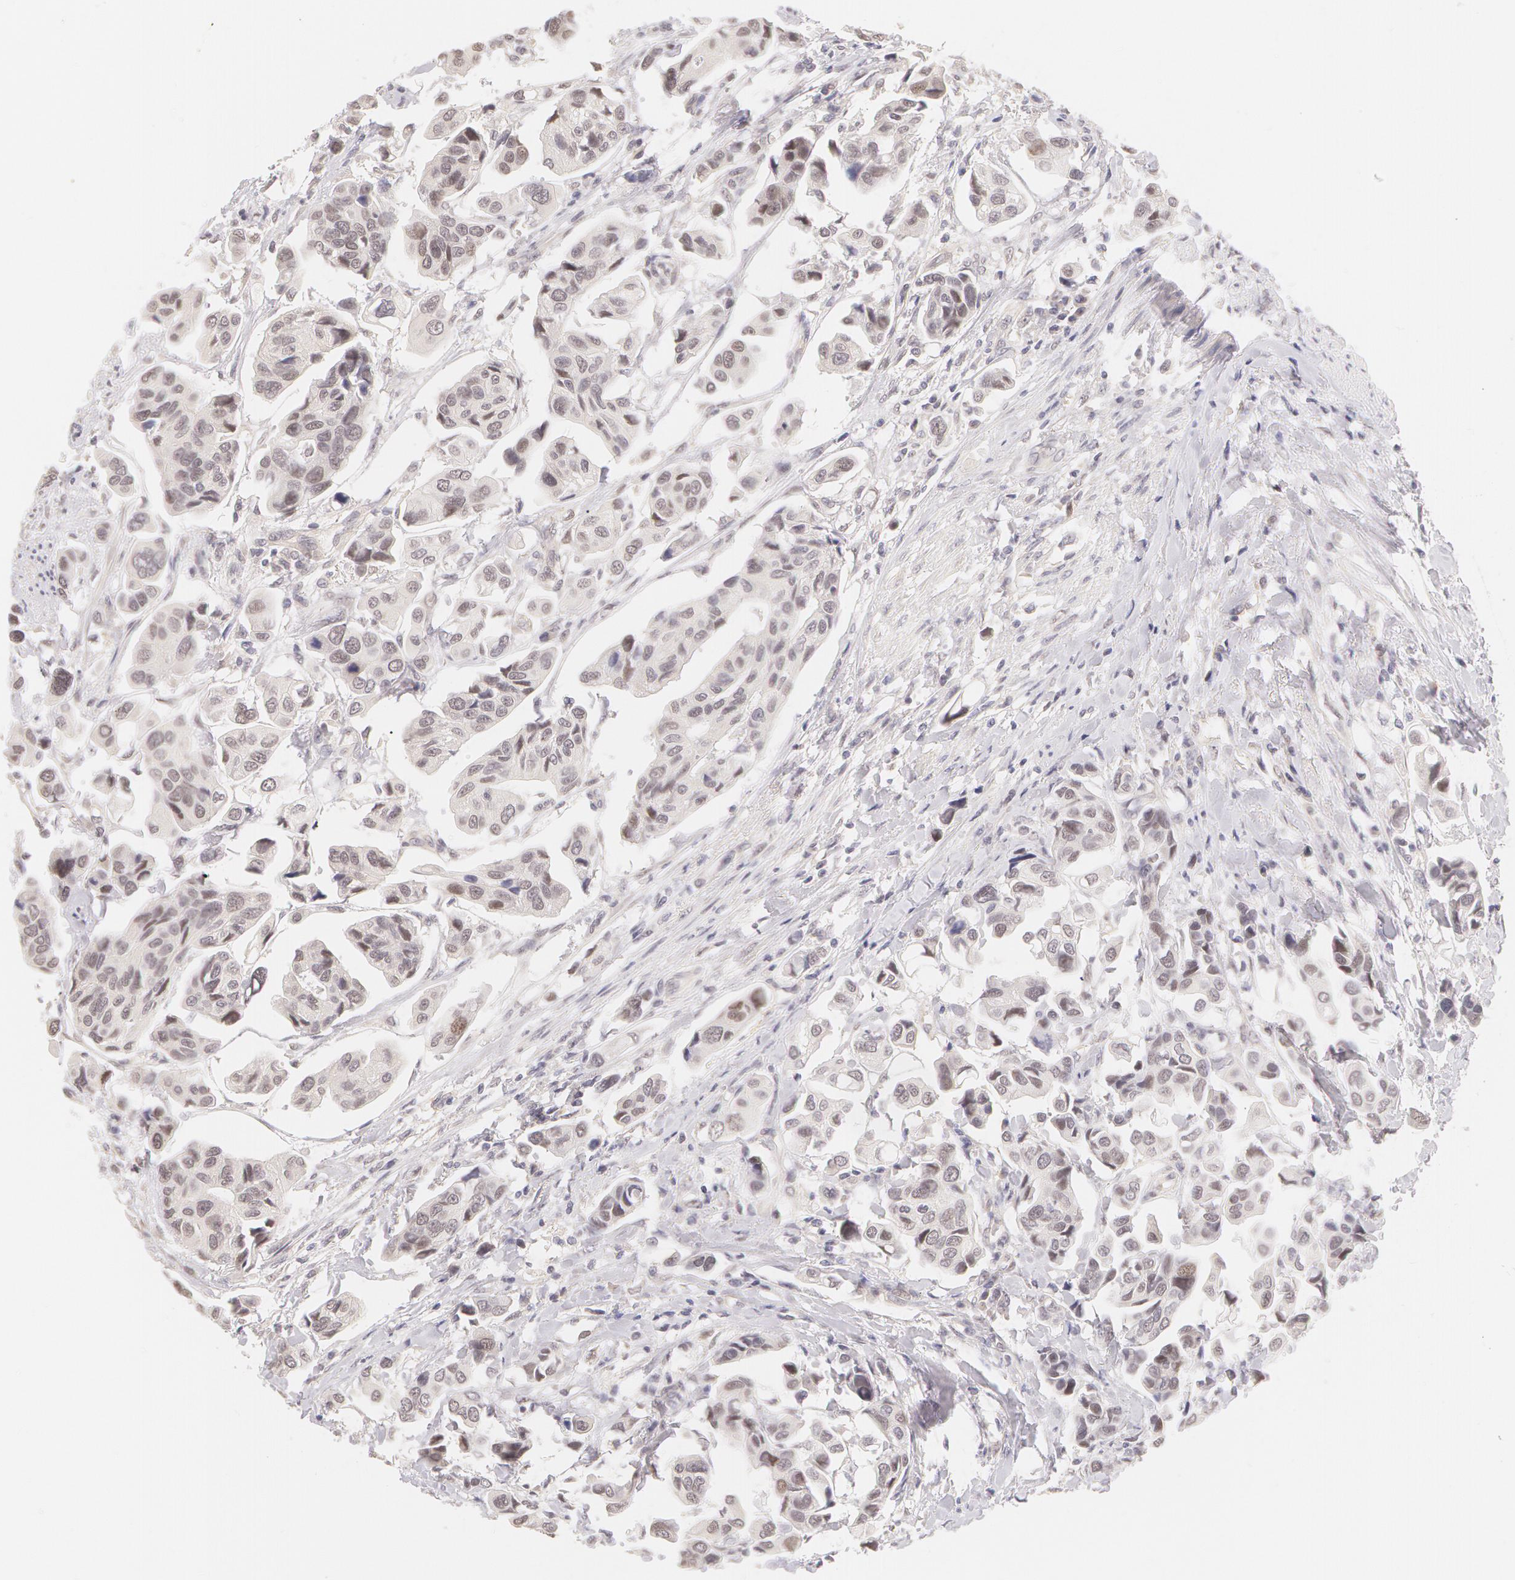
{"staining": {"intensity": "weak", "quantity": "<25%", "location": "nuclear"}, "tissue": "urothelial cancer", "cell_type": "Tumor cells", "image_type": "cancer", "snomed": [{"axis": "morphology", "description": "Adenocarcinoma, NOS"}, {"axis": "topography", "description": "Urinary bladder"}], "caption": "DAB immunohistochemical staining of human urothelial cancer shows no significant positivity in tumor cells.", "gene": "ZNF597", "patient": {"sex": "male", "age": 61}}